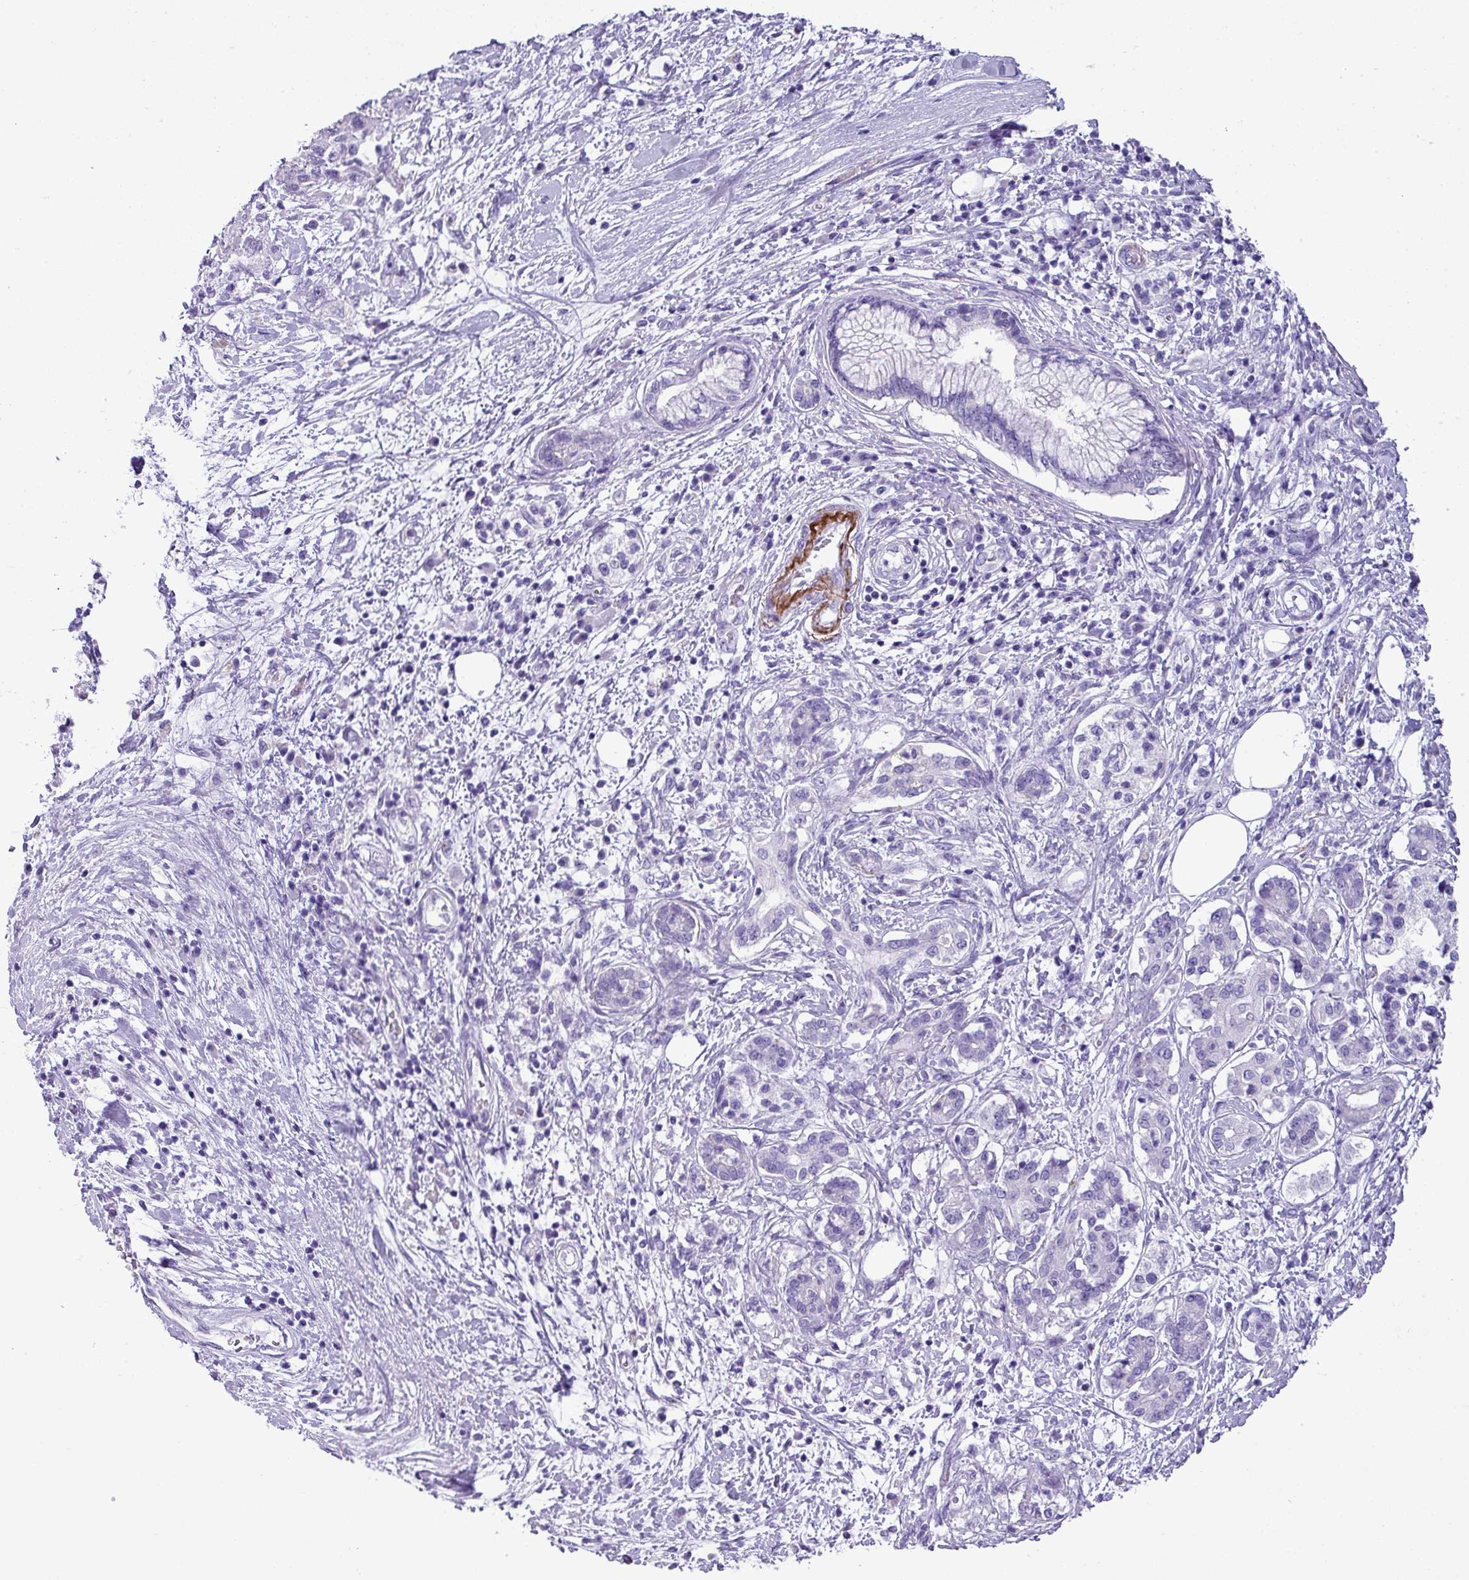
{"staining": {"intensity": "negative", "quantity": "none", "location": "none"}, "tissue": "pancreatic cancer", "cell_type": "Tumor cells", "image_type": "cancer", "snomed": [{"axis": "morphology", "description": "Adenocarcinoma, NOS"}, {"axis": "topography", "description": "Pancreas"}], "caption": "Human pancreatic cancer (adenocarcinoma) stained for a protein using immunohistochemistry reveals no positivity in tumor cells.", "gene": "ZNF568", "patient": {"sex": "female", "age": 73}}